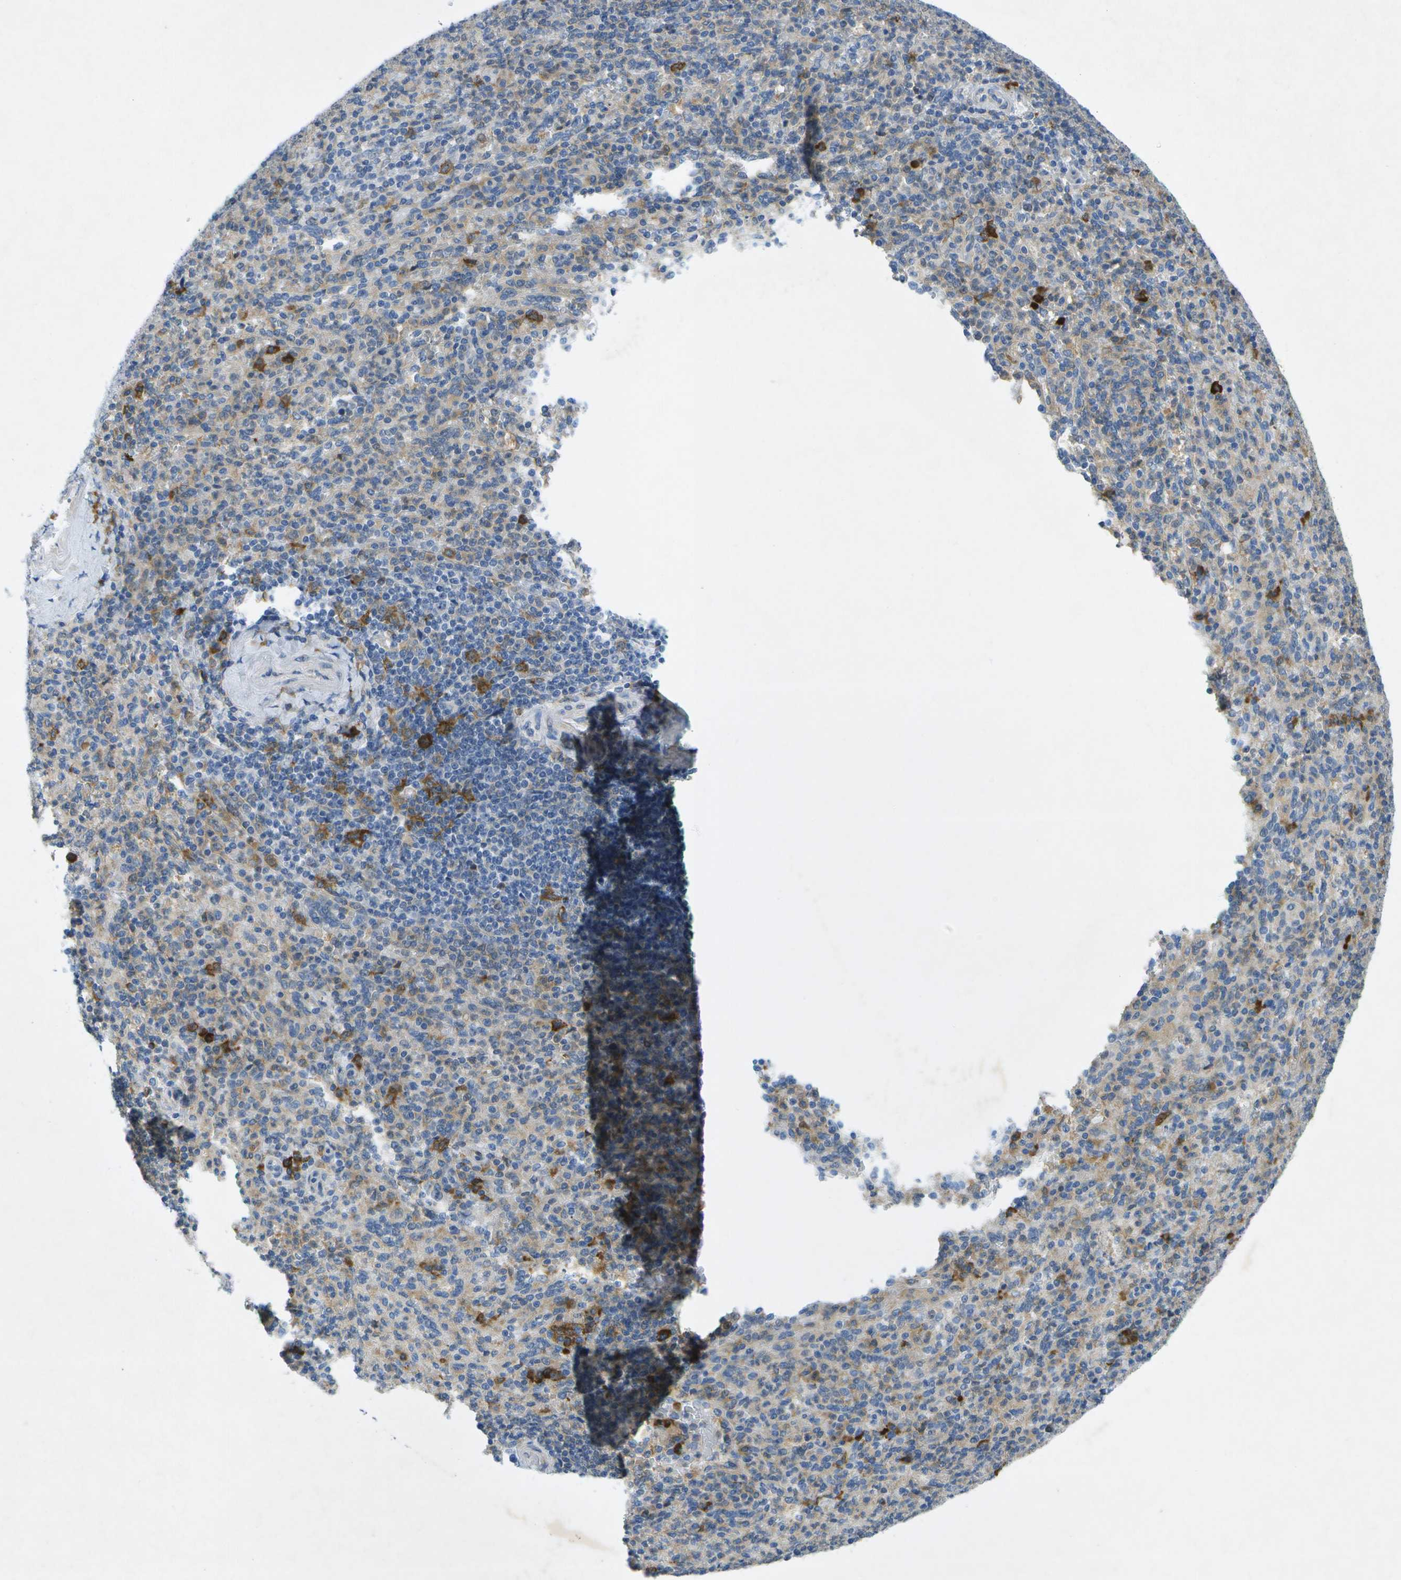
{"staining": {"intensity": "moderate", "quantity": "25%-75%", "location": "cytoplasmic/membranous"}, "tissue": "spleen", "cell_type": "Cells in red pulp", "image_type": "normal", "snomed": [{"axis": "morphology", "description": "Normal tissue, NOS"}, {"axis": "topography", "description": "Spleen"}], "caption": "This micrograph displays immunohistochemistry (IHC) staining of benign spleen, with medium moderate cytoplasmic/membranous positivity in approximately 25%-75% of cells in red pulp.", "gene": "WNK2", "patient": {"sex": "male", "age": 36}}